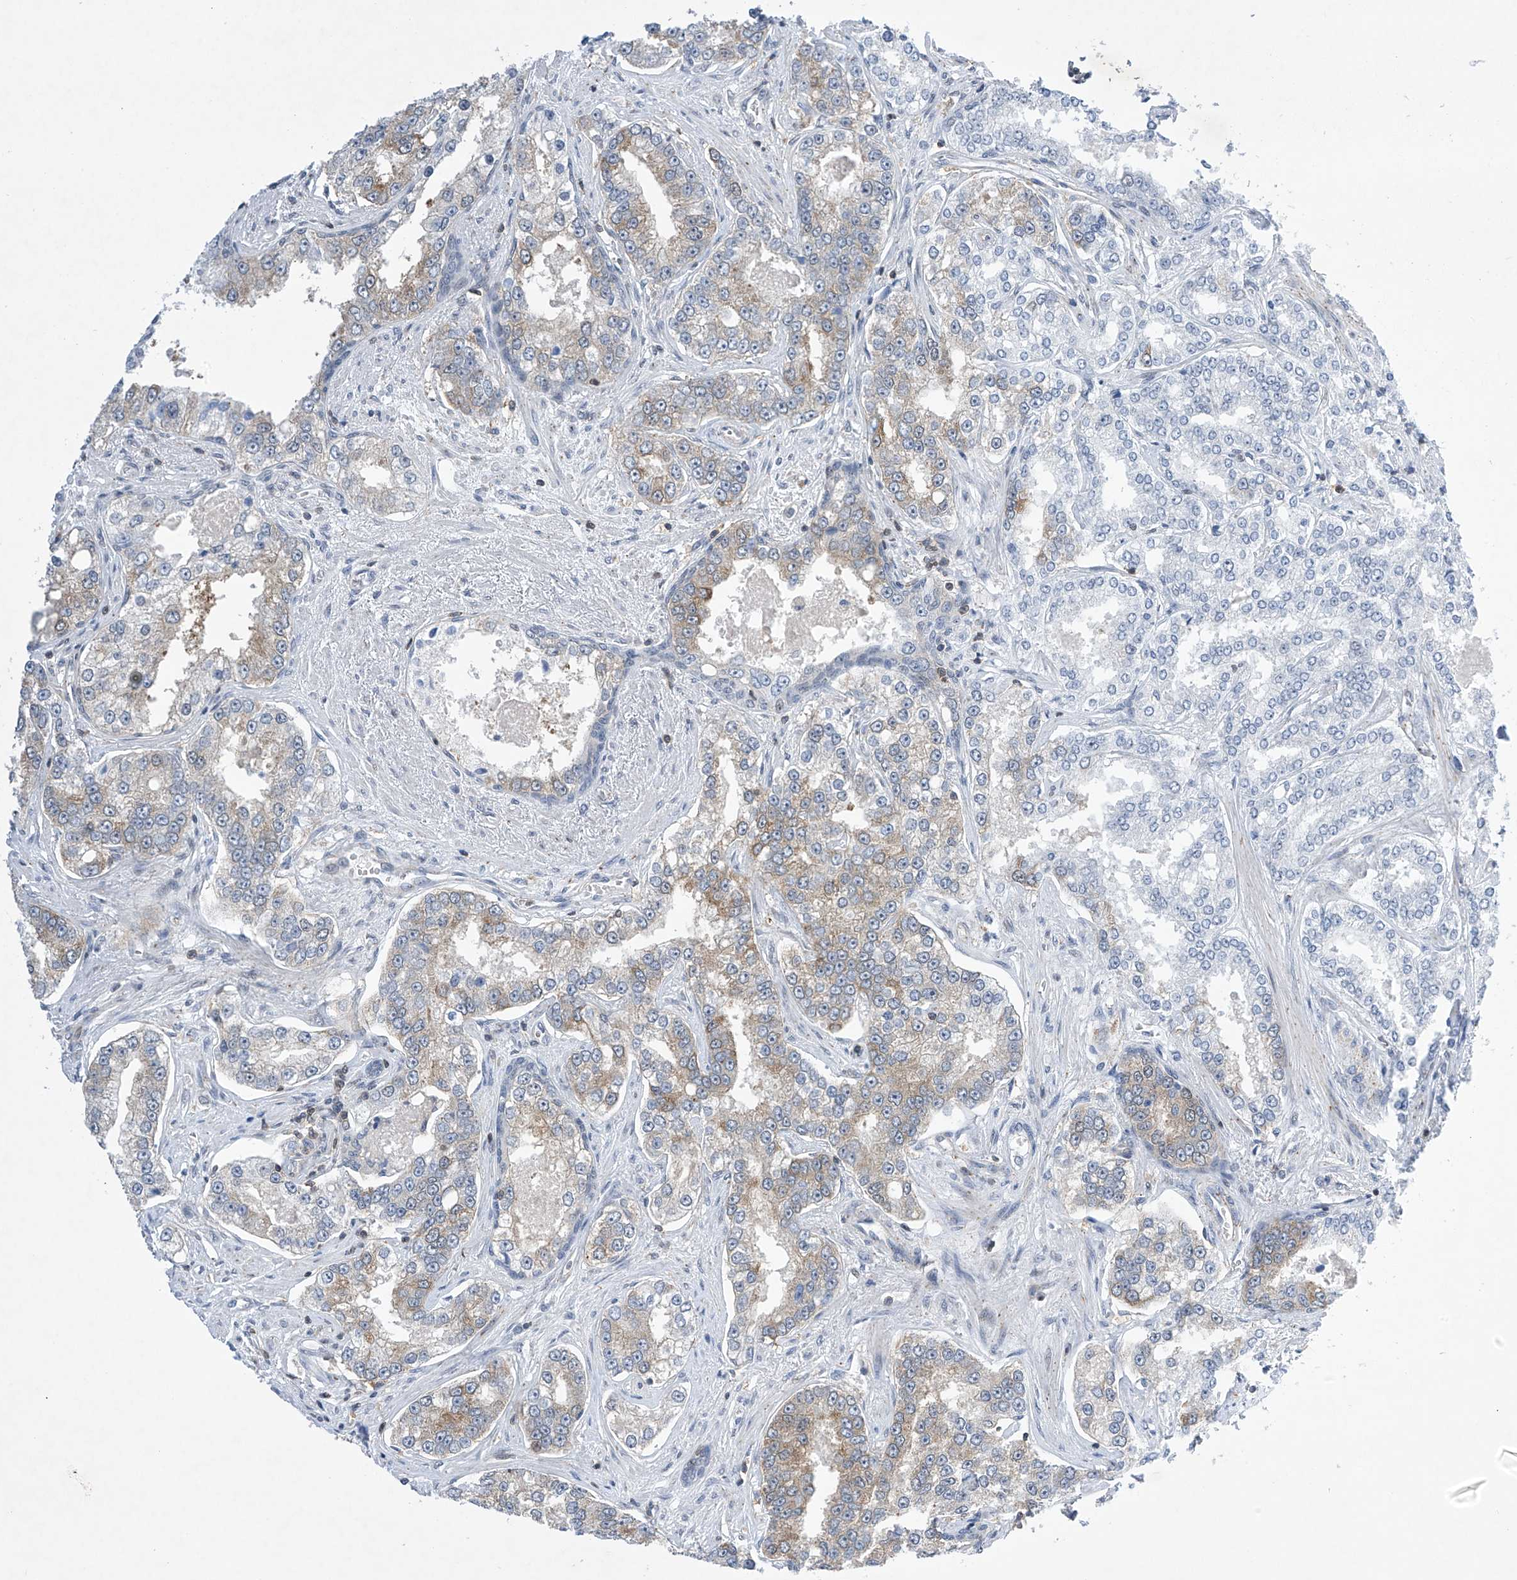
{"staining": {"intensity": "weak", "quantity": "25%-75%", "location": "cytoplasmic/membranous"}, "tissue": "prostate cancer", "cell_type": "Tumor cells", "image_type": "cancer", "snomed": [{"axis": "morphology", "description": "Normal tissue, NOS"}, {"axis": "morphology", "description": "Adenocarcinoma, High grade"}, {"axis": "topography", "description": "Prostate"}], "caption": "Protein staining by immunohistochemistry (IHC) shows weak cytoplasmic/membranous expression in approximately 25%-75% of tumor cells in prostate cancer. The protein is shown in brown color, while the nuclei are stained blue.", "gene": "MSL3", "patient": {"sex": "male", "age": 83}}